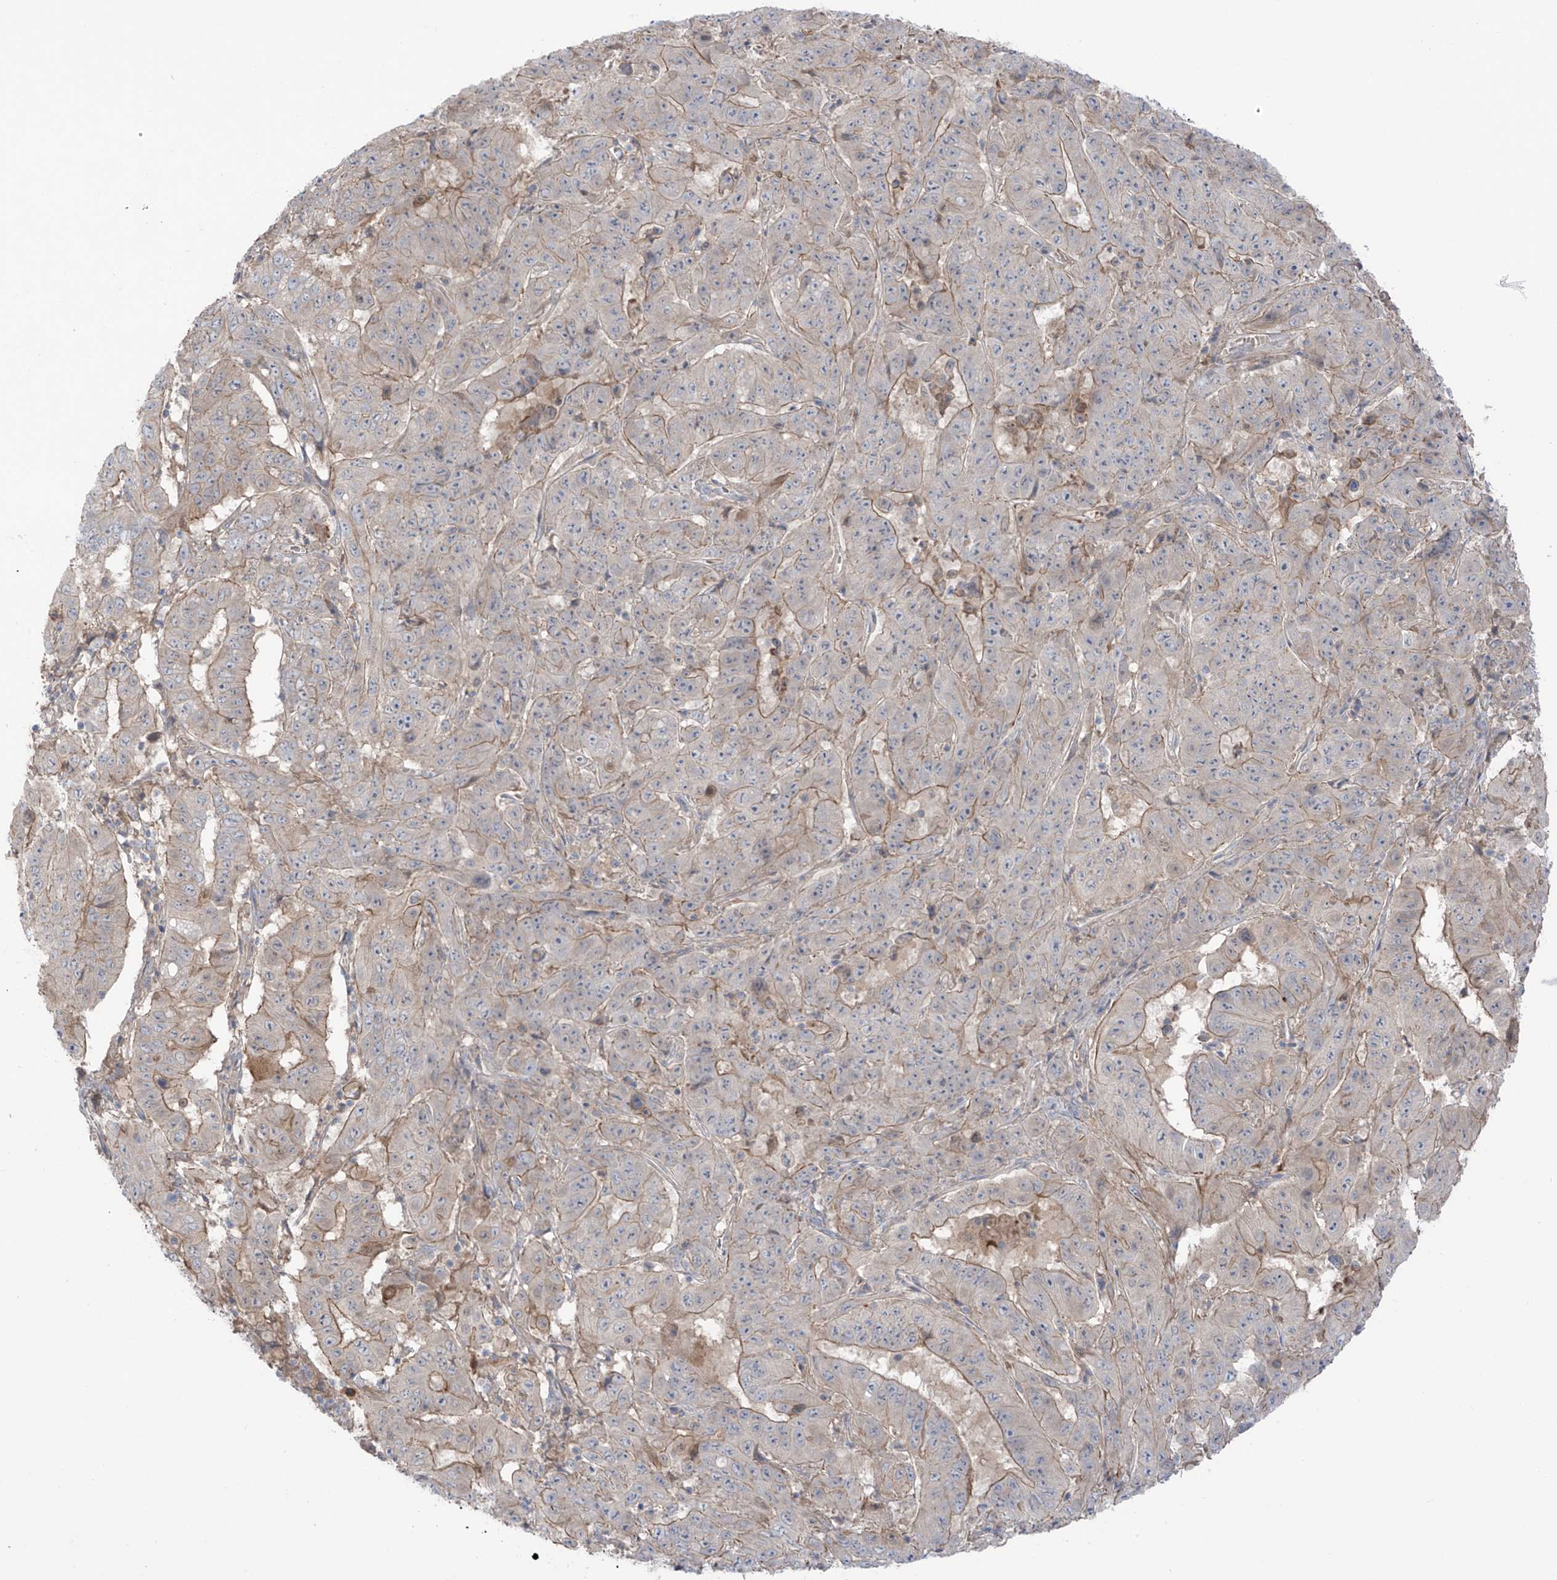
{"staining": {"intensity": "weak", "quantity": "25%-75%", "location": "cytoplasmic/membranous"}, "tissue": "pancreatic cancer", "cell_type": "Tumor cells", "image_type": "cancer", "snomed": [{"axis": "morphology", "description": "Adenocarcinoma, NOS"}, {"axis": "topography", "description": "Pancreas"}], "caption": "The immunohistochemical stain labels weak cytoplasmic/membranous staining in tumor cells of adenocarcinoma (pancreatic) tissue. (Stains: DAB in brown, nuclei in blue, Microscopy: brightfield microscopy at high magnification).", "gene": "TRMU", "patient": {"sex": "male", "age": 63}}